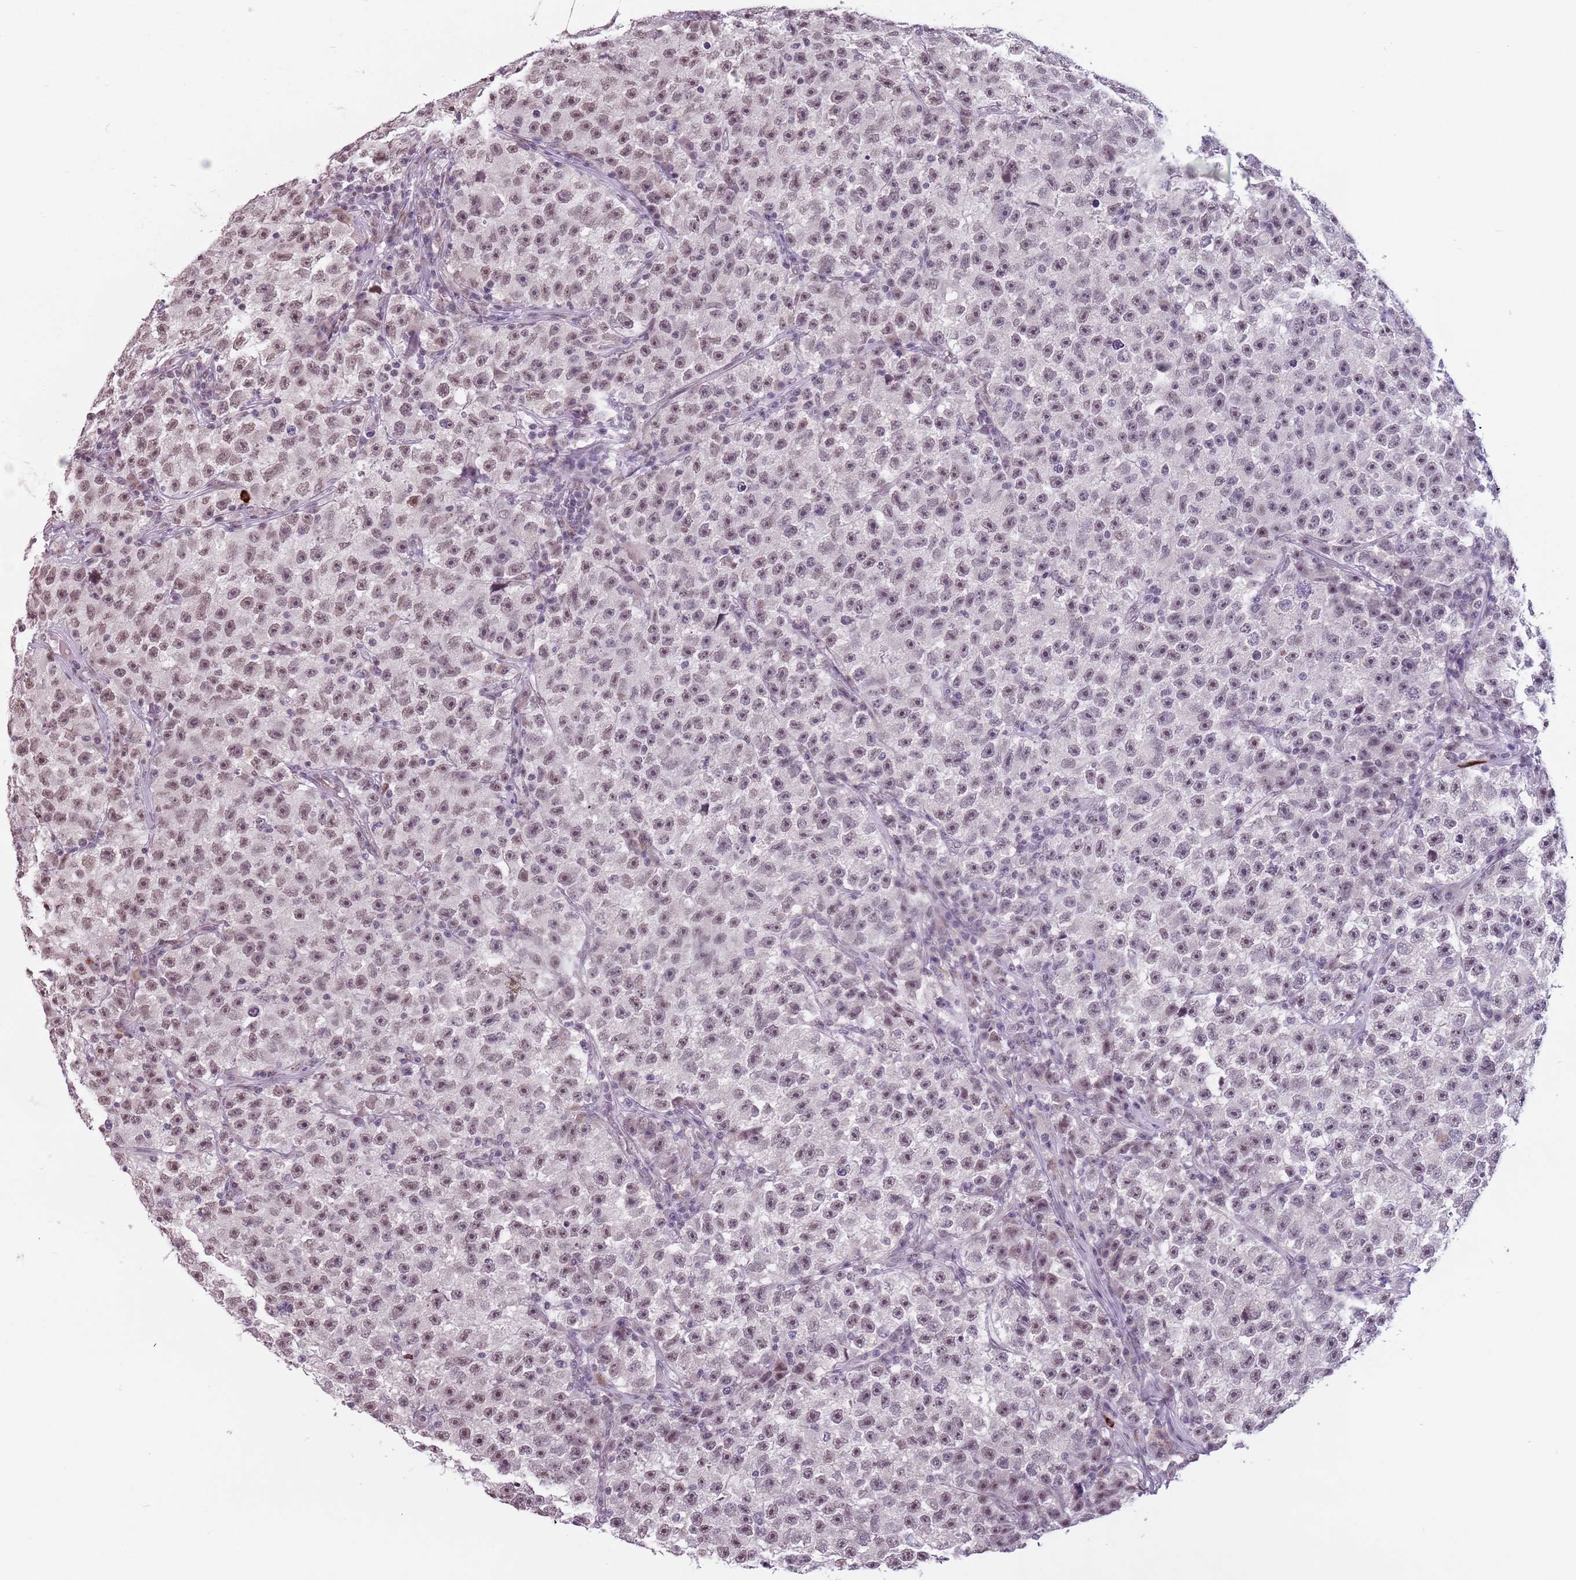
{"staining": {"intensity": "weak", "quantity": "25%-75%", "location": "nuclear"}, "tissue": "testis cancer", "cell_type": "Tumor cells", "image_type": "cancer", "snomed": [{"axis": "morphology", "description": "Seminoma, NOS"}, {"axis": "topography", "description": "Testis"}], "caption": "An immunohistochemistry micrograph of tumor tissue is shown. Protein staining in brown shows weak nuclear positivity in testis seminoma within tumor cells.", "gene": "PTCHD1", "patient": {"sex": "male", "age": 22}}